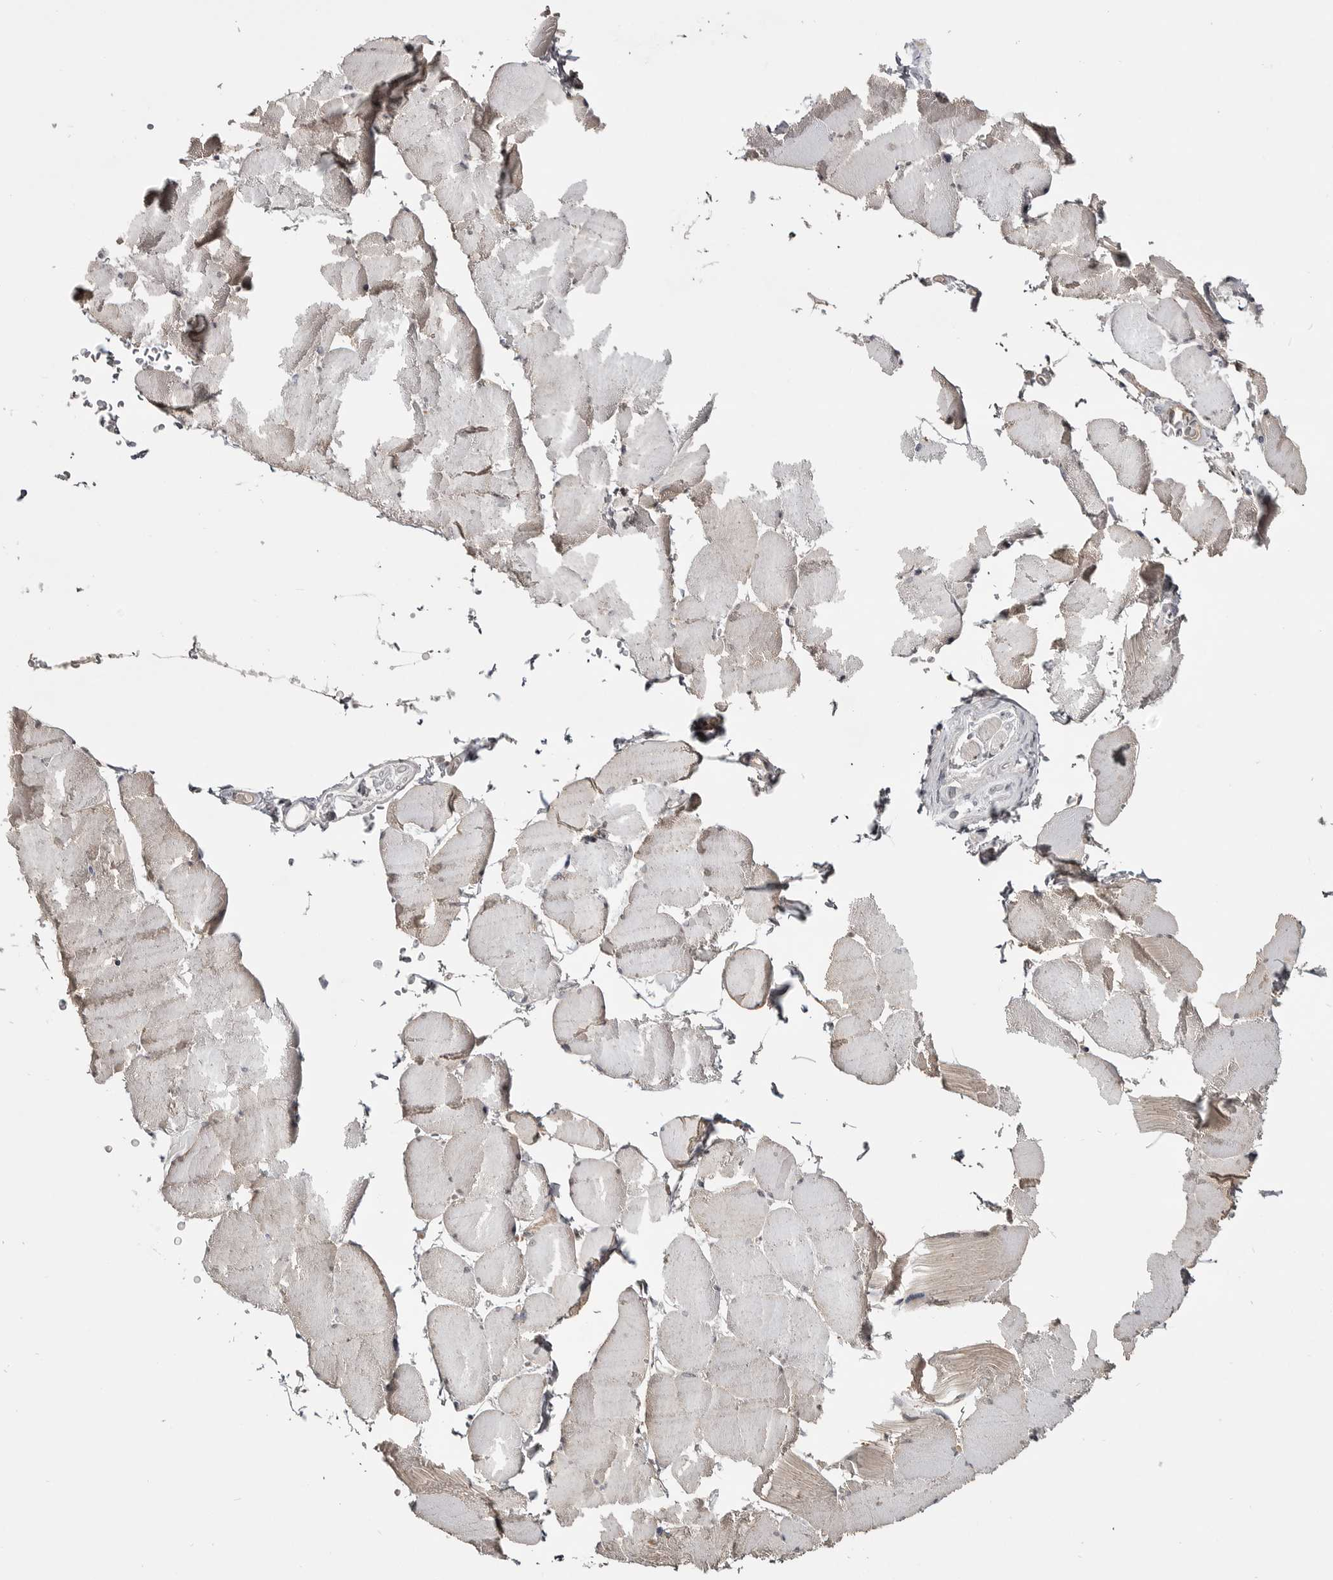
{"staining": {"intensity": "moderate", "quantity": "<25%", "location": "cytoplasmic/membranous"}, "tissue": "skeletal muscle", "cell_type": "Myocytes", "image_type": "normal", "snomed": [{"axis": "morphology", "description": "Normal tissue, NOS"}, {"axis": "topography", "description": "Skeletal muscle"}], "caption": "A low amount of moderate cytoplasmic/membranous positivity is appreciated in about <25% of myocytes in benign skeletal muscle. Immunohistochemistry (ihc) stains the protein in brown and the nuclei are stained blue.", "gene": "ZNF277", "patient": {"sex": "male", "age": 62}}